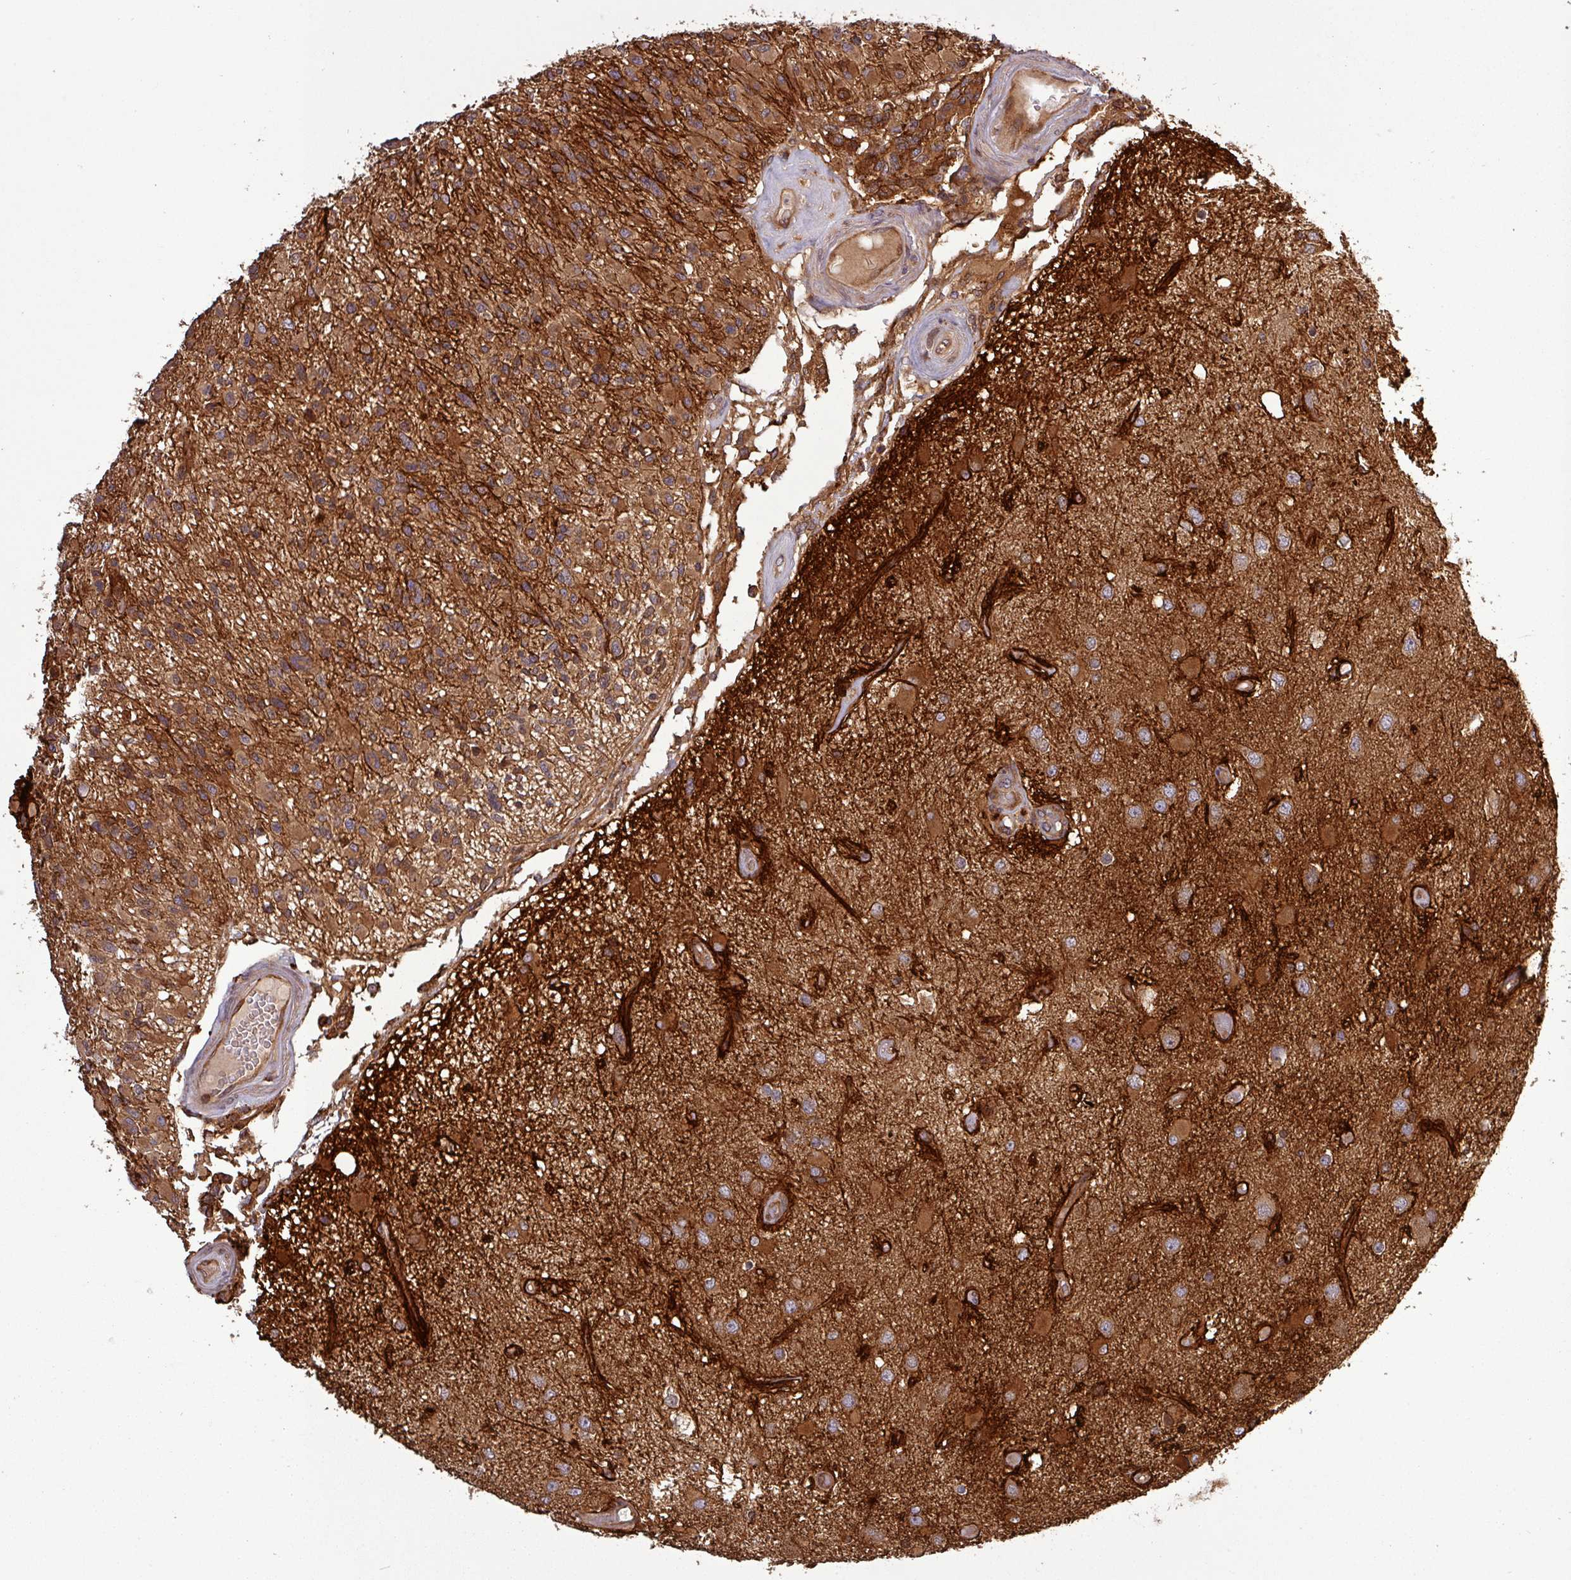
{"staining": {"intensity": "strong", "quantity": ">75%", "location": "cytoplasmic/membranous"}, "tissue": "glioma", "cell_type": "Tumor cells", "image_type": "cancer", "snomed": [{"axis": "morphology", "description": "Glioma, malignant, High grade"}, {"axis": "morphology", "description": "Glioblastoma, NOS"}, {"axis": "topography", "description": "Brain"}], "caption": "Glioma stained with DAB (3,3'-diaminobenzidine) IHC displays high levels of strong cytoplasmic/membranous expression in about >75% of tumor cells.", "gene": "SIRPB2", "patient": {"sex": "male", "age": 60}}